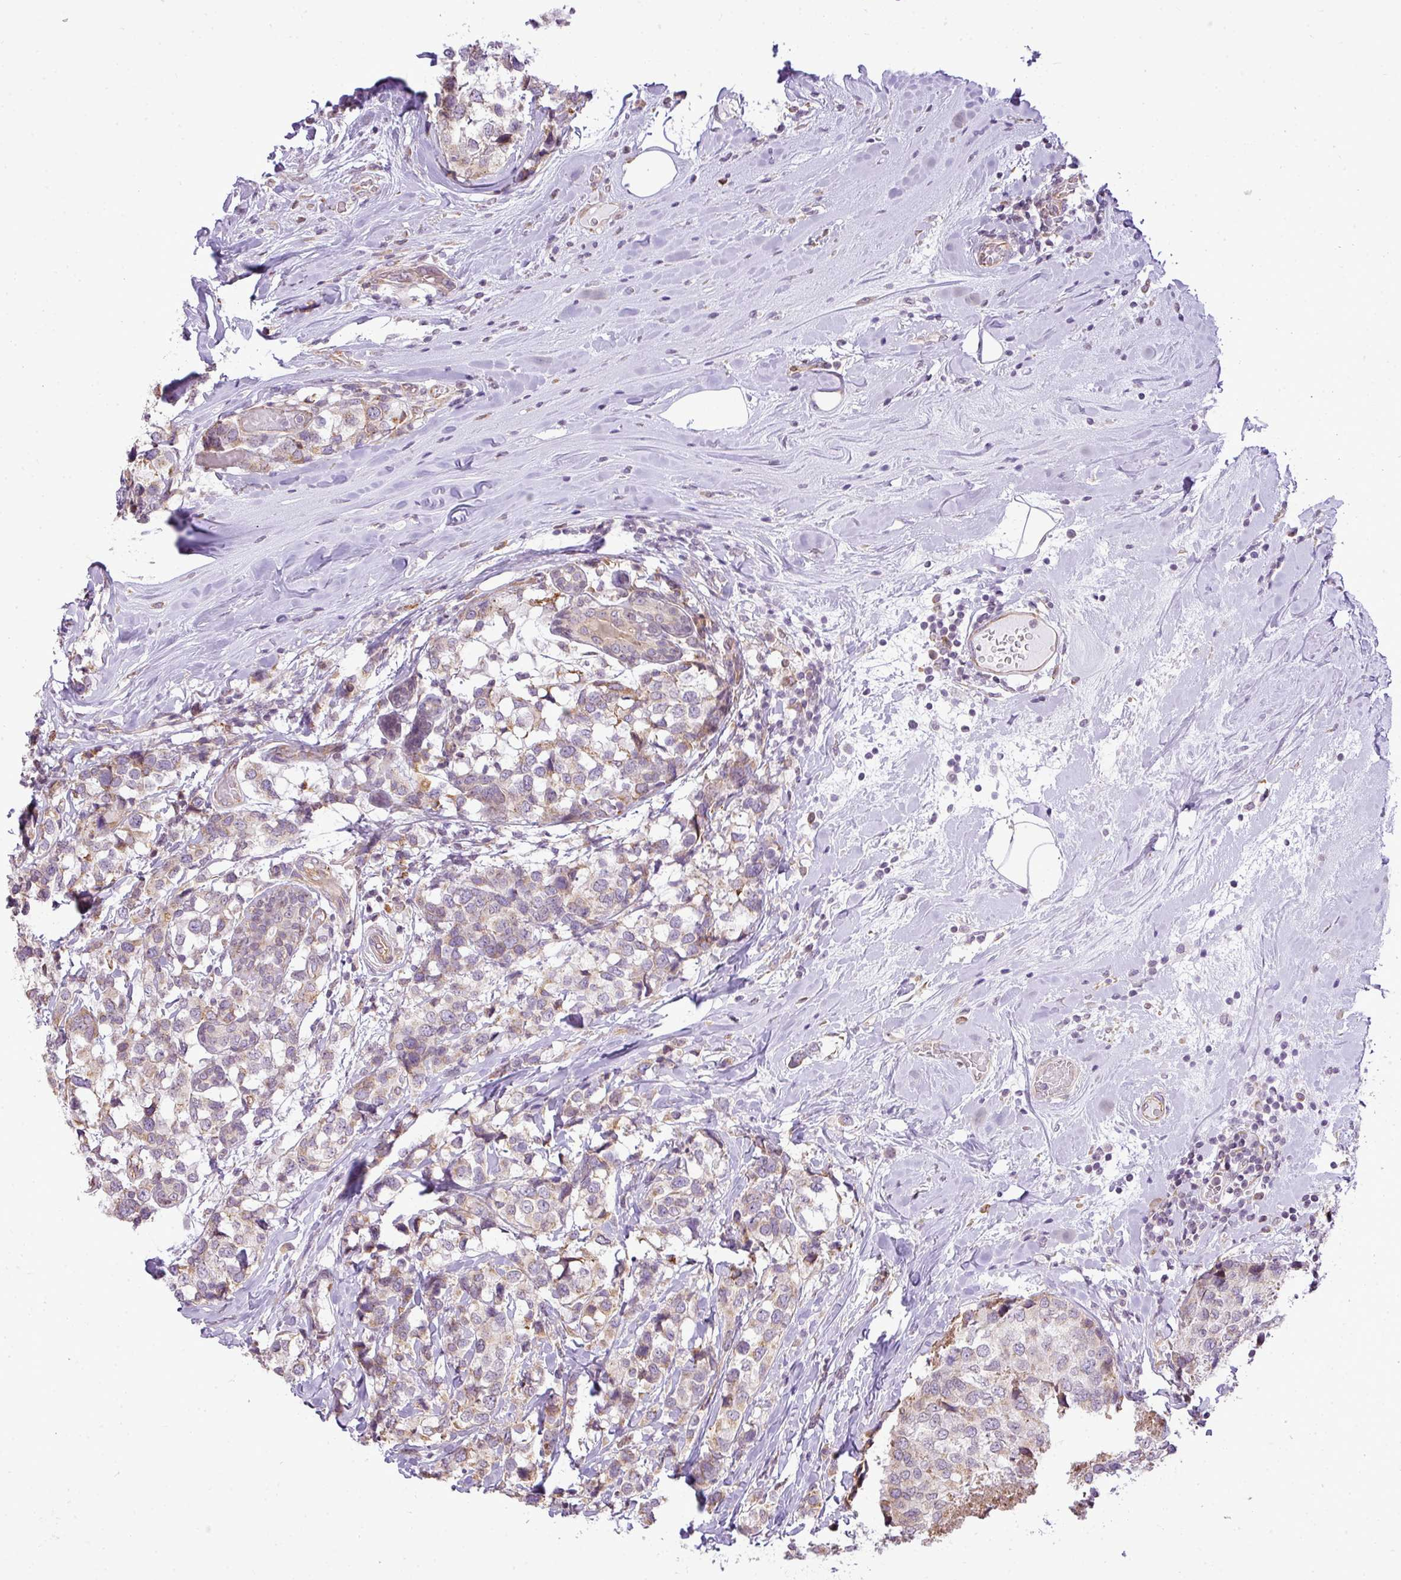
{"staining": {"intensity": "weak", "quantity": "25%-75%", "location": "cytoplasmic/membranous"}, "tissue": "breast cancer", "cell_type": "Tumor cells", "image_type": "cancer", "snomed": [{"axis": "morphology", "description": "Lobular carcinoma"}, {"axis": "topography", "description": "Breast"}], "caption": "Protein expression by immunohistochemistry (IHC) demonstrates weak cytoplasmic/membranous positivity in approximately 25%-75% of tumor cells in breast lobular carcinoma.", "gene": "COX18", "patient": {"sex": "female", "age": 59}}